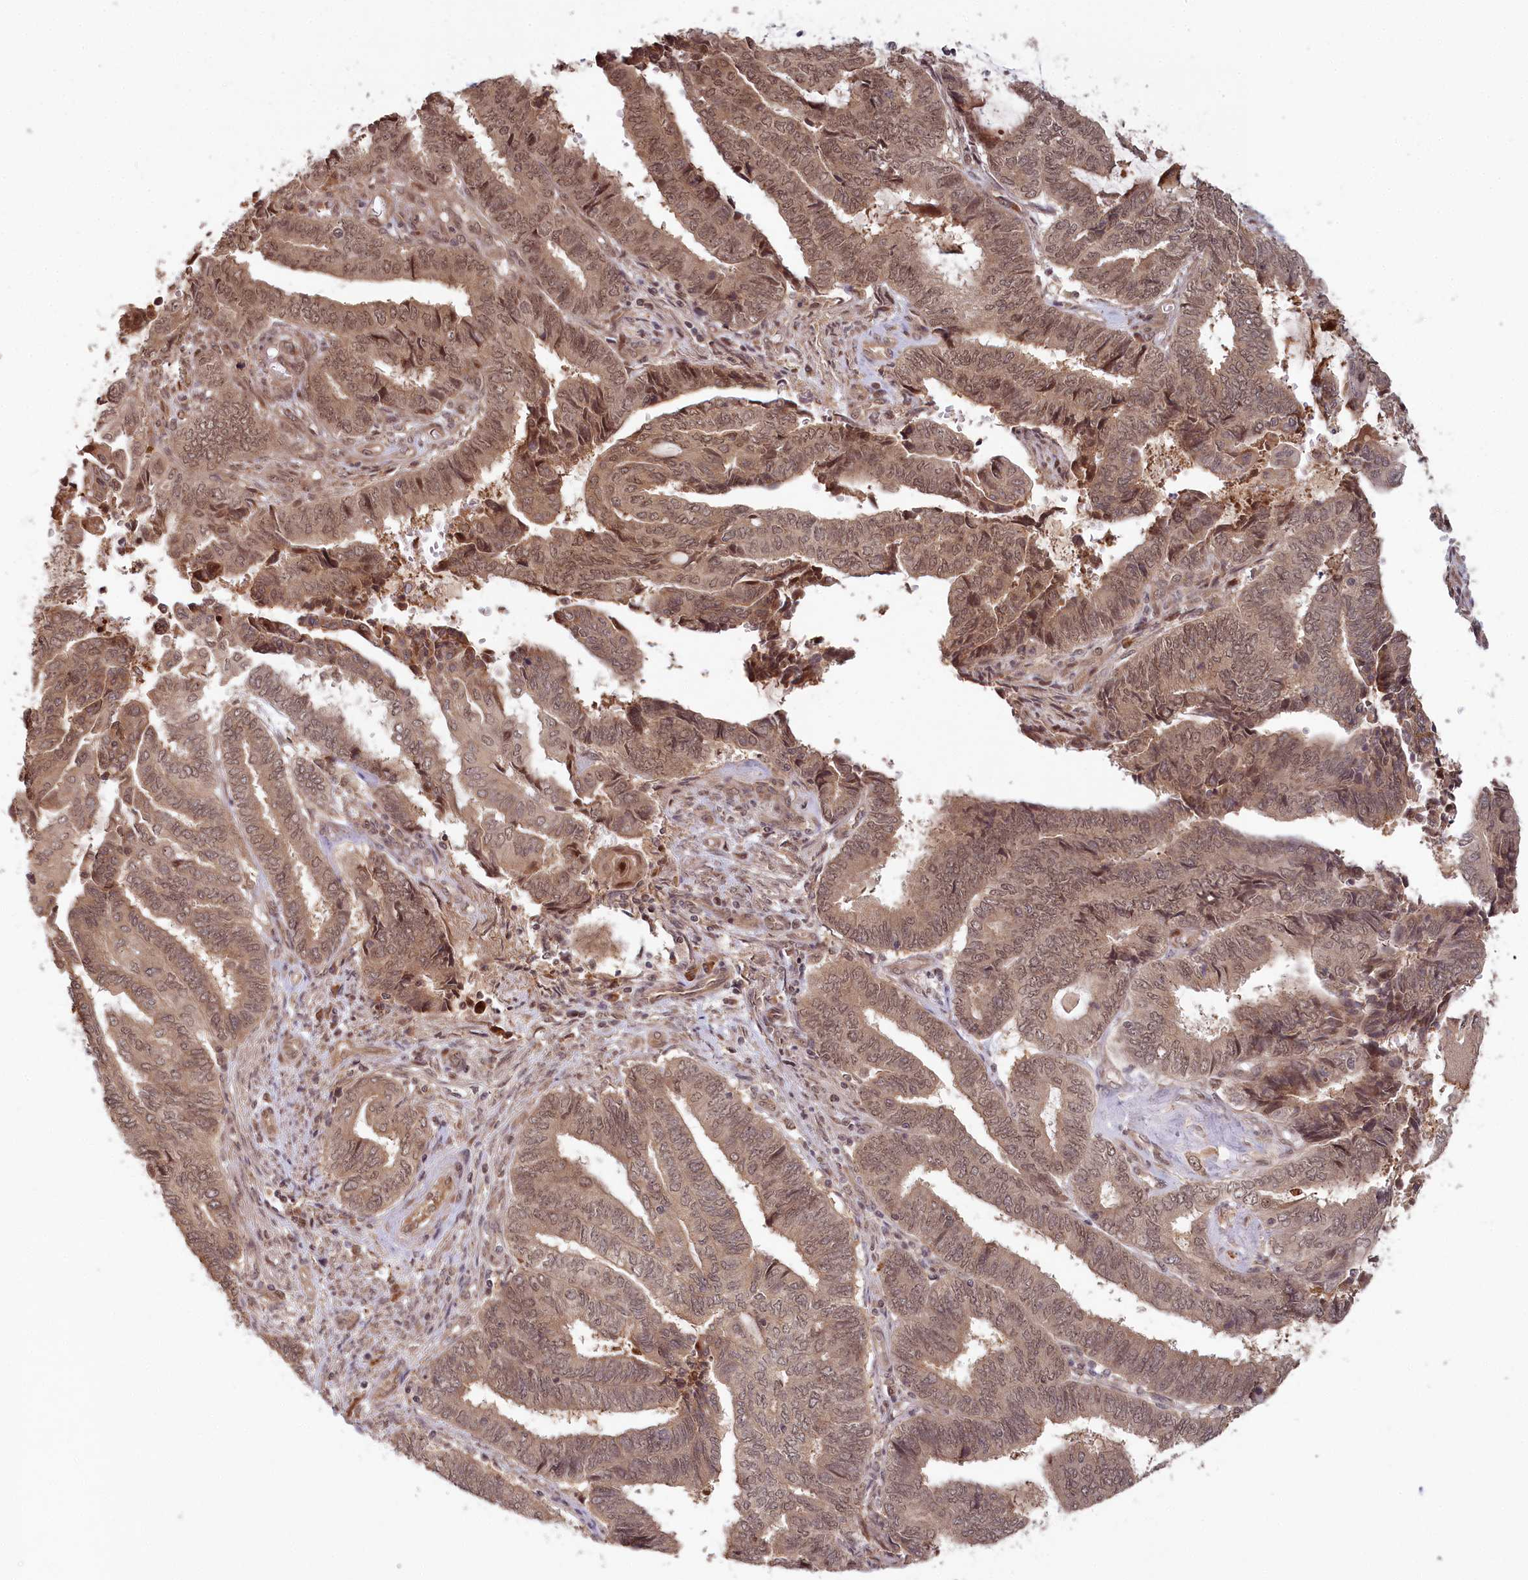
{"staining": {"intensity": "moderate", "quantity": "25%-75%", "location": "cytoplasmic/membranous,nuclear"}, "tissue": "endometrial cancer", "cell_type": "Tumor cells", "image_type": "cancer", "snomed": [{"axis": "morphology", "description": "Adenocarcinoma, NOS"}, {"axis": "topography", "description": "Uterus"}, {"axis": "topography", "description": "Endometrium"}], "caption": "Human adenocarcinoma (endometrial) stained with a protein marker shows moderate staining in tumor cells.", "gene": "WAPL", "patient": {"sex": "female", "age": 70}}